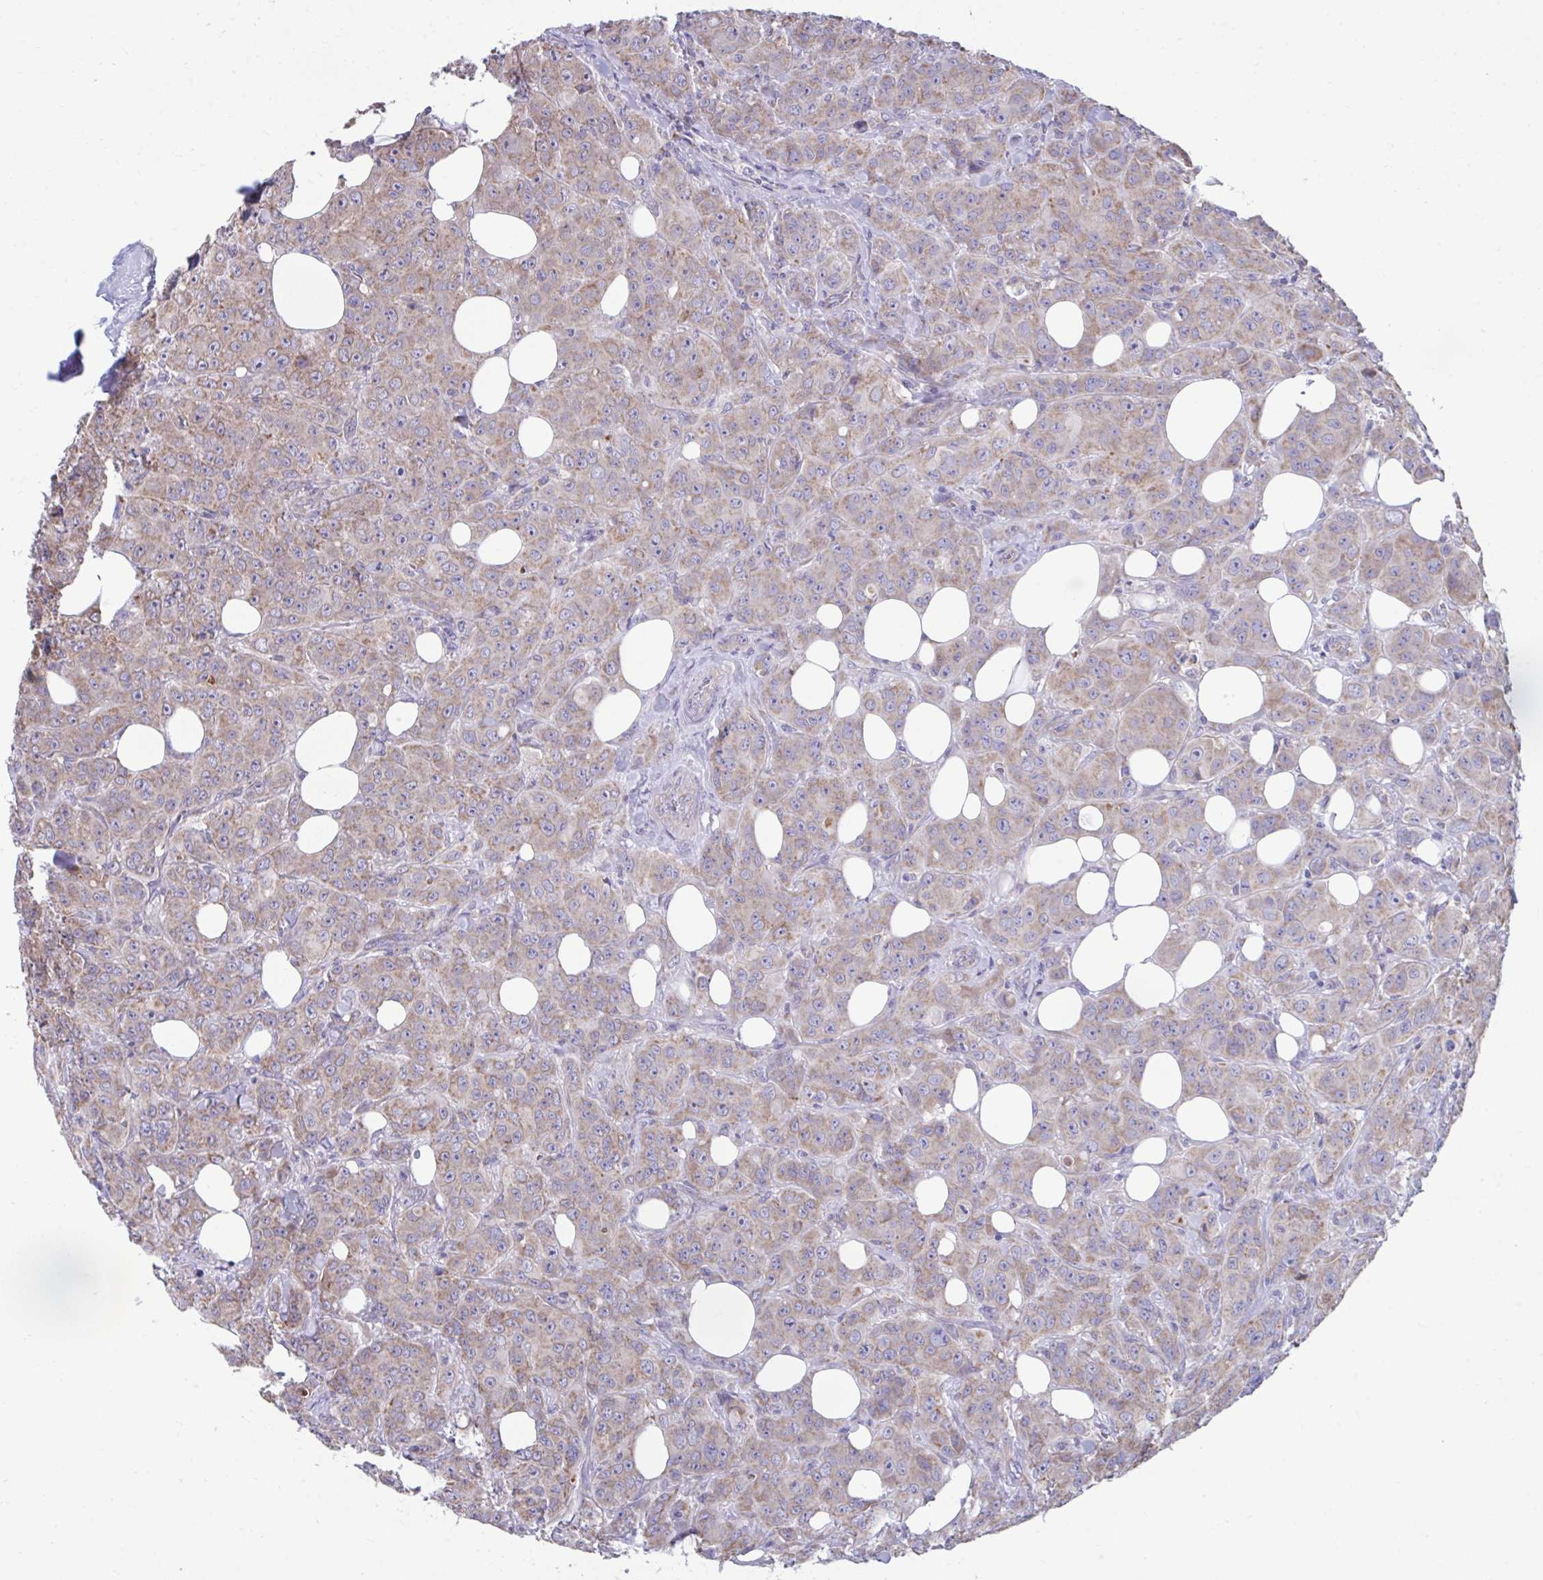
{"staining": {"intensity": "weak", "quantity": ">75%", "location": "cytoplasmic/membranous"}, "tissue": "breast cancer", "cell_type": "Tumor cells", "image_type": "cancer", "snomed": [{"axis": "morphology", "description": "Normal tissue, NOS"}, {"axis": "morphology", "description": "Duct carcinoma"}, {"axis": "topography", "description": "Breast"}], "caption": "Immunohistochemistry staining of intraductal carcinoma (breast), which reveals low levels of weak cytoplasmic/membranous staining in about >75% of tumor cells indicating weak cytoplasmic/membranous protein positivity. The staining was performed using DAB (brown) for protein detection and nuclei were counterstained in hematoxylin (blue).", "gene": "LINGO4", "patient": {"sex": "female", "age": 43}}